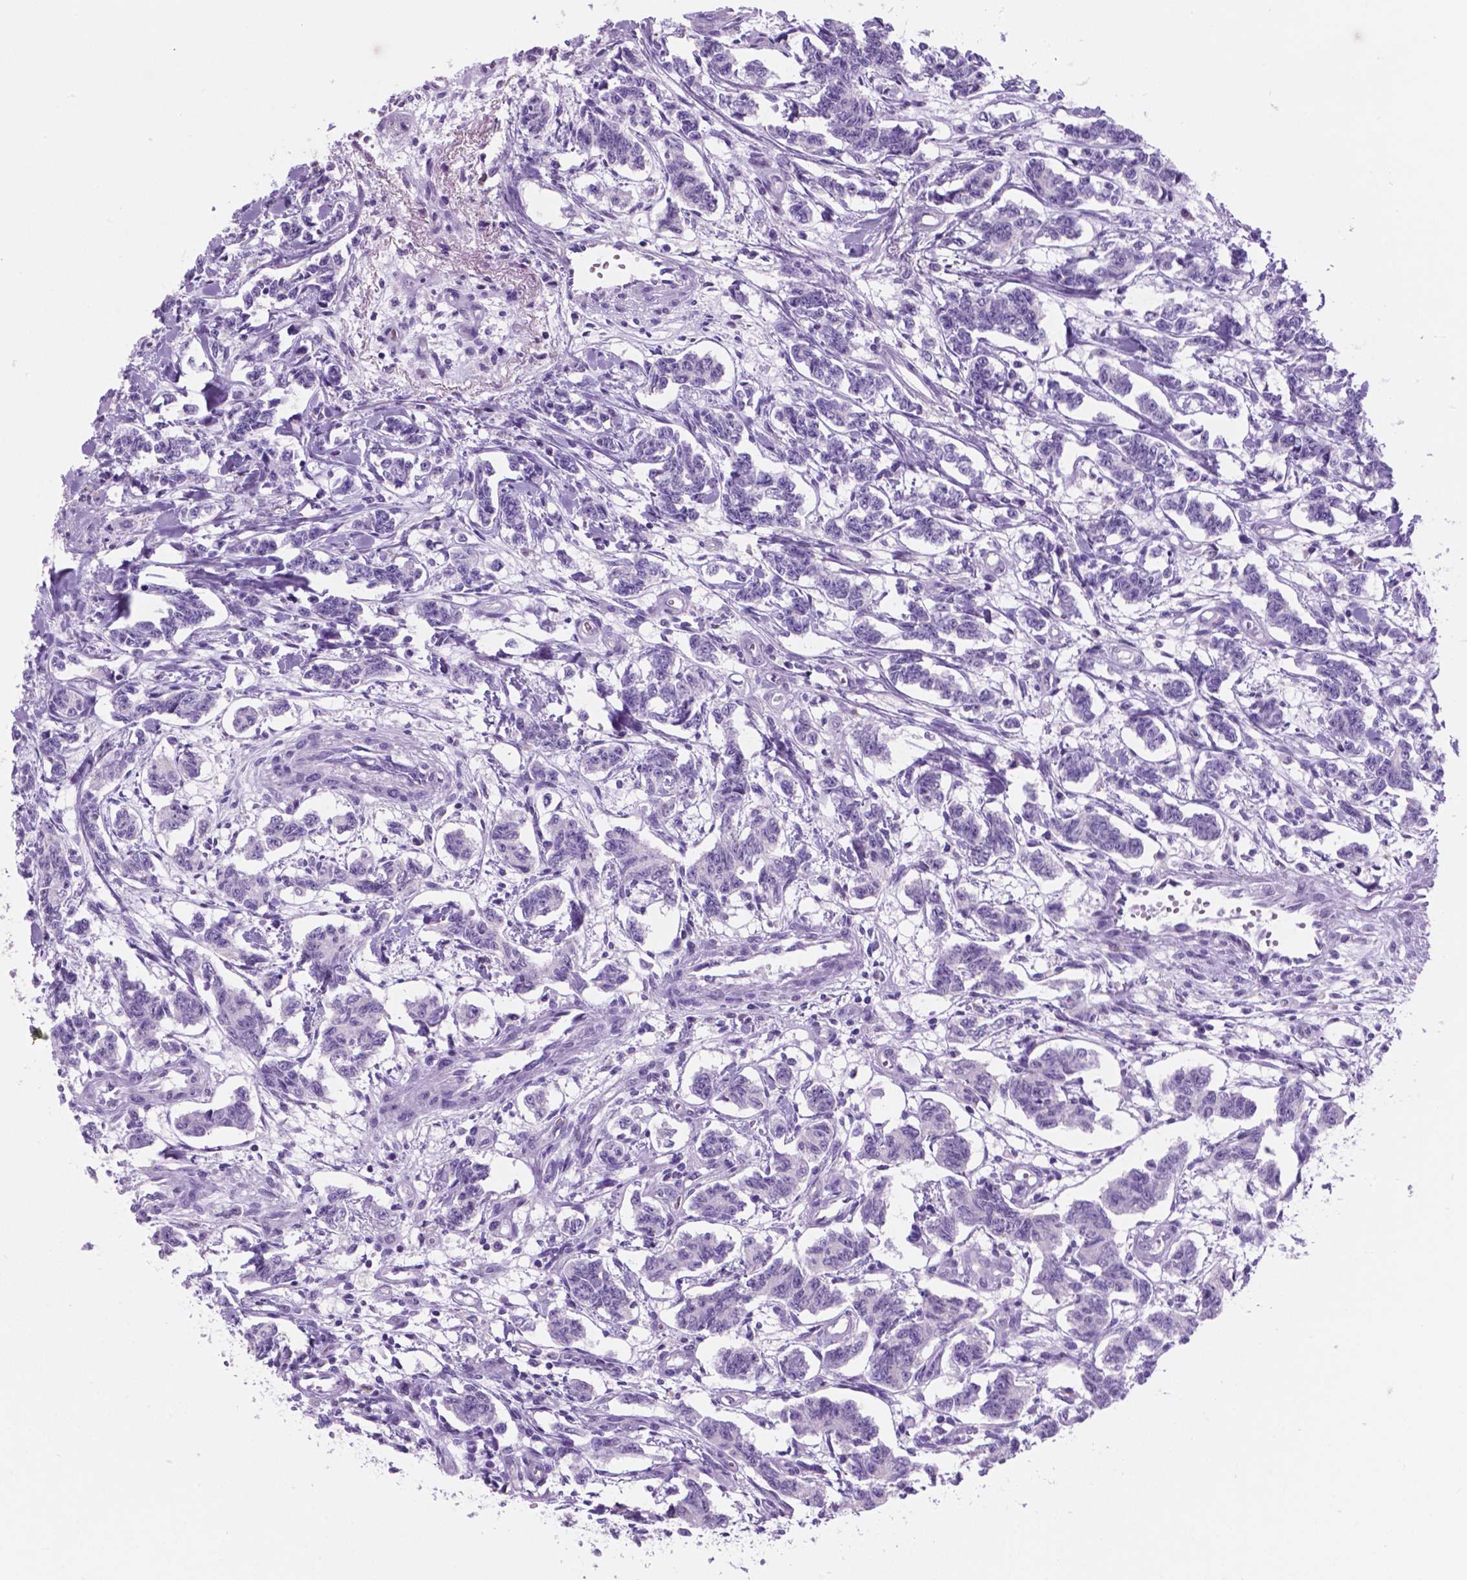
{"staining": {"intensity": "negative", "quantity": "none", "location": "none"}, "tissue": "carcinoid", "cell_type": "Tumor cells", "image_type": "cancer", "snomed": [{"axis": "morphology", "description": "Carcinoid, malignant, NOS"}, {"axis": "topography", "description": "Kidney"}], "caption": "The image reveals no significant staining in tumor cells of carcinoid.", "gene": "GRIN2B", "patient": {"sex": "female", "age": 41}}